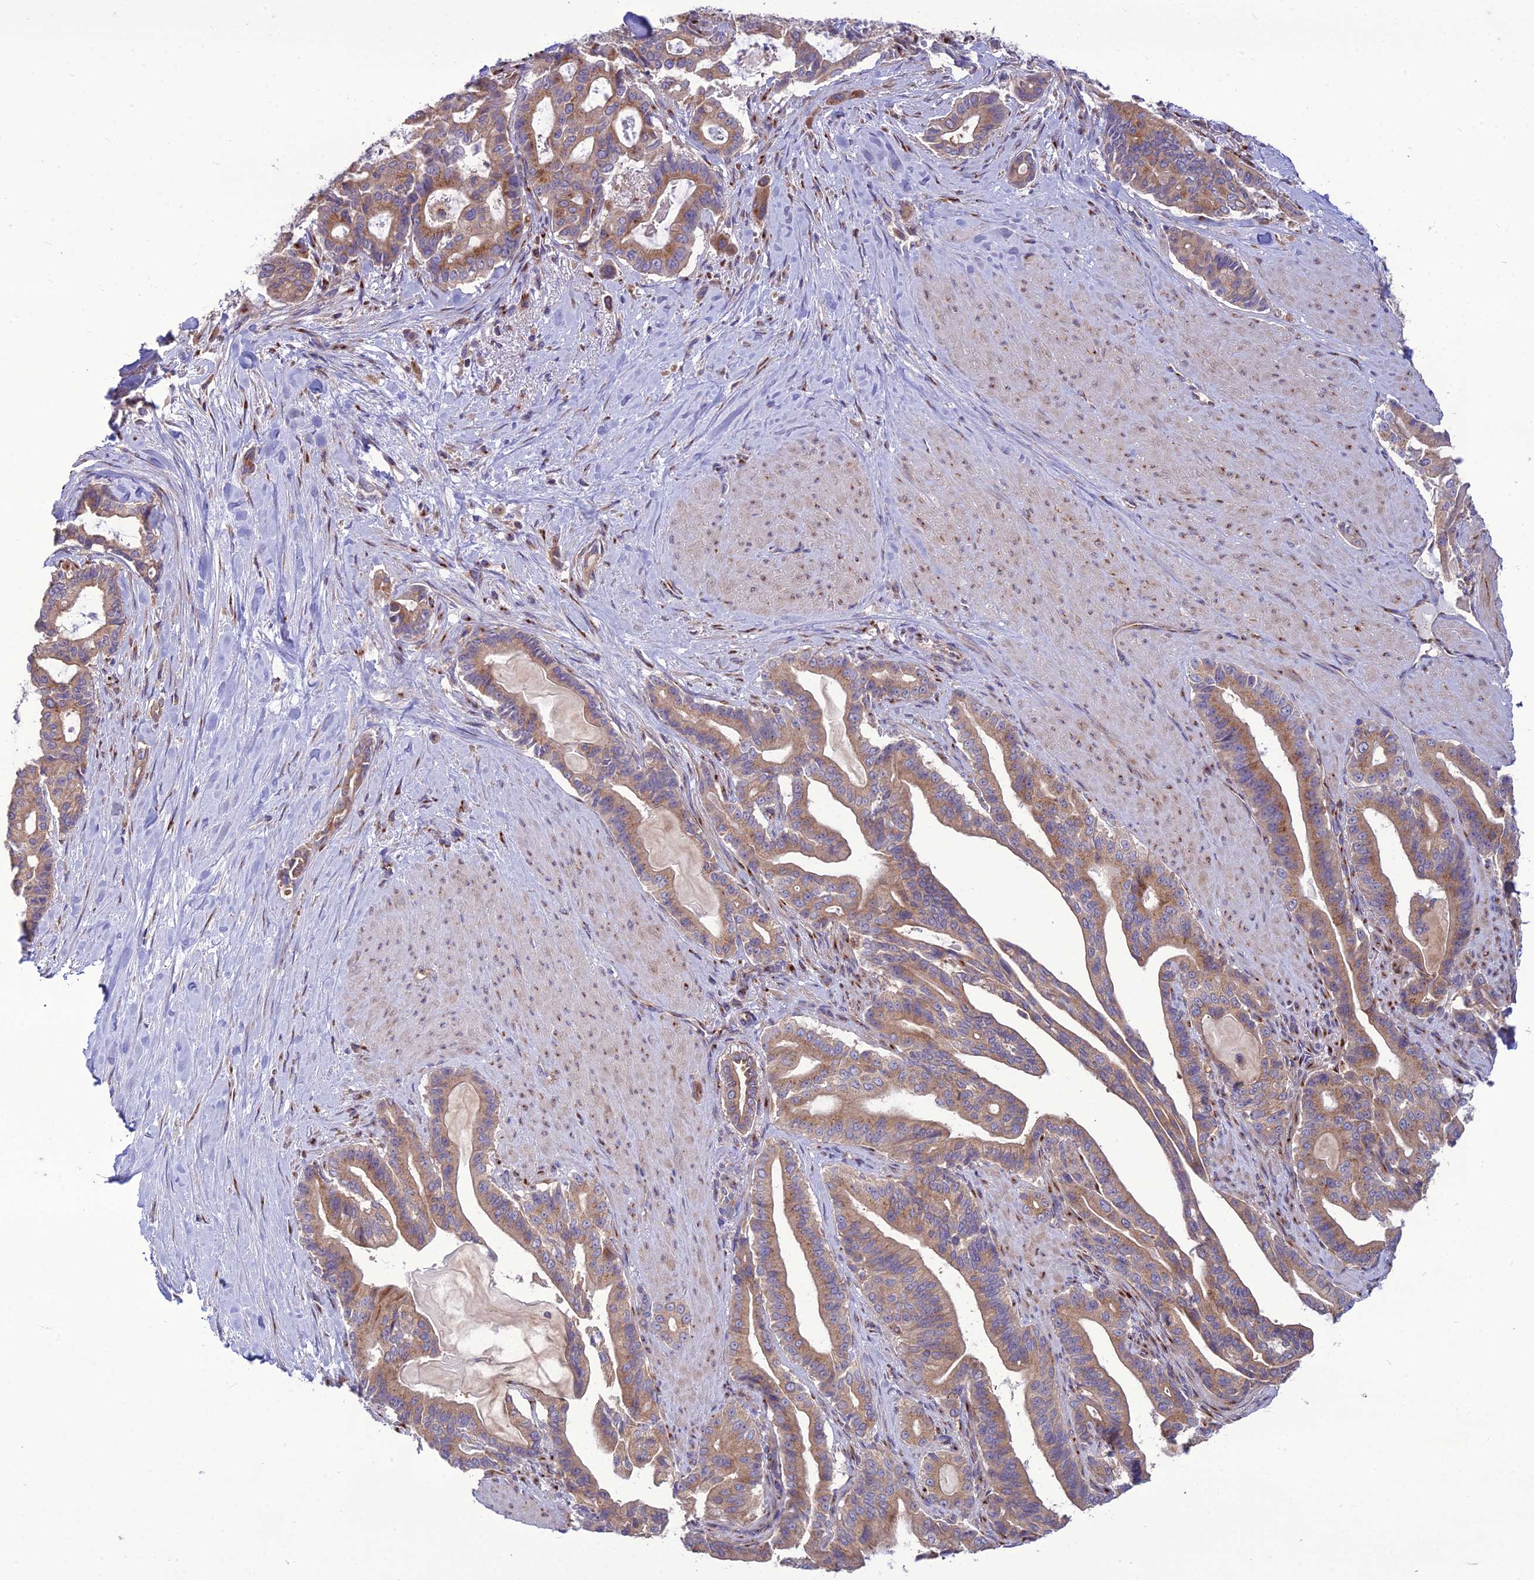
{"staining": {"intensity": "moderate", "quantity": ">75%", "location": "cytoplasmic/membranous"}, "tissue": "pancreatic cancer", "cell_type": "Tumor cells", "image_type": "cancer", "snomed": [{"axis": "morphology", "description": "Adenocarcinoma, NOS"}, {"axis": "topography", "description": "Pancreas"}], "caption": "A brown stain shows moderate cytoplasmic/membranous staining of a protein in human pancreatic cancer tumor cells.", "gene": "SPRYD7", "patient": {"sex": "male", "age": 63}}